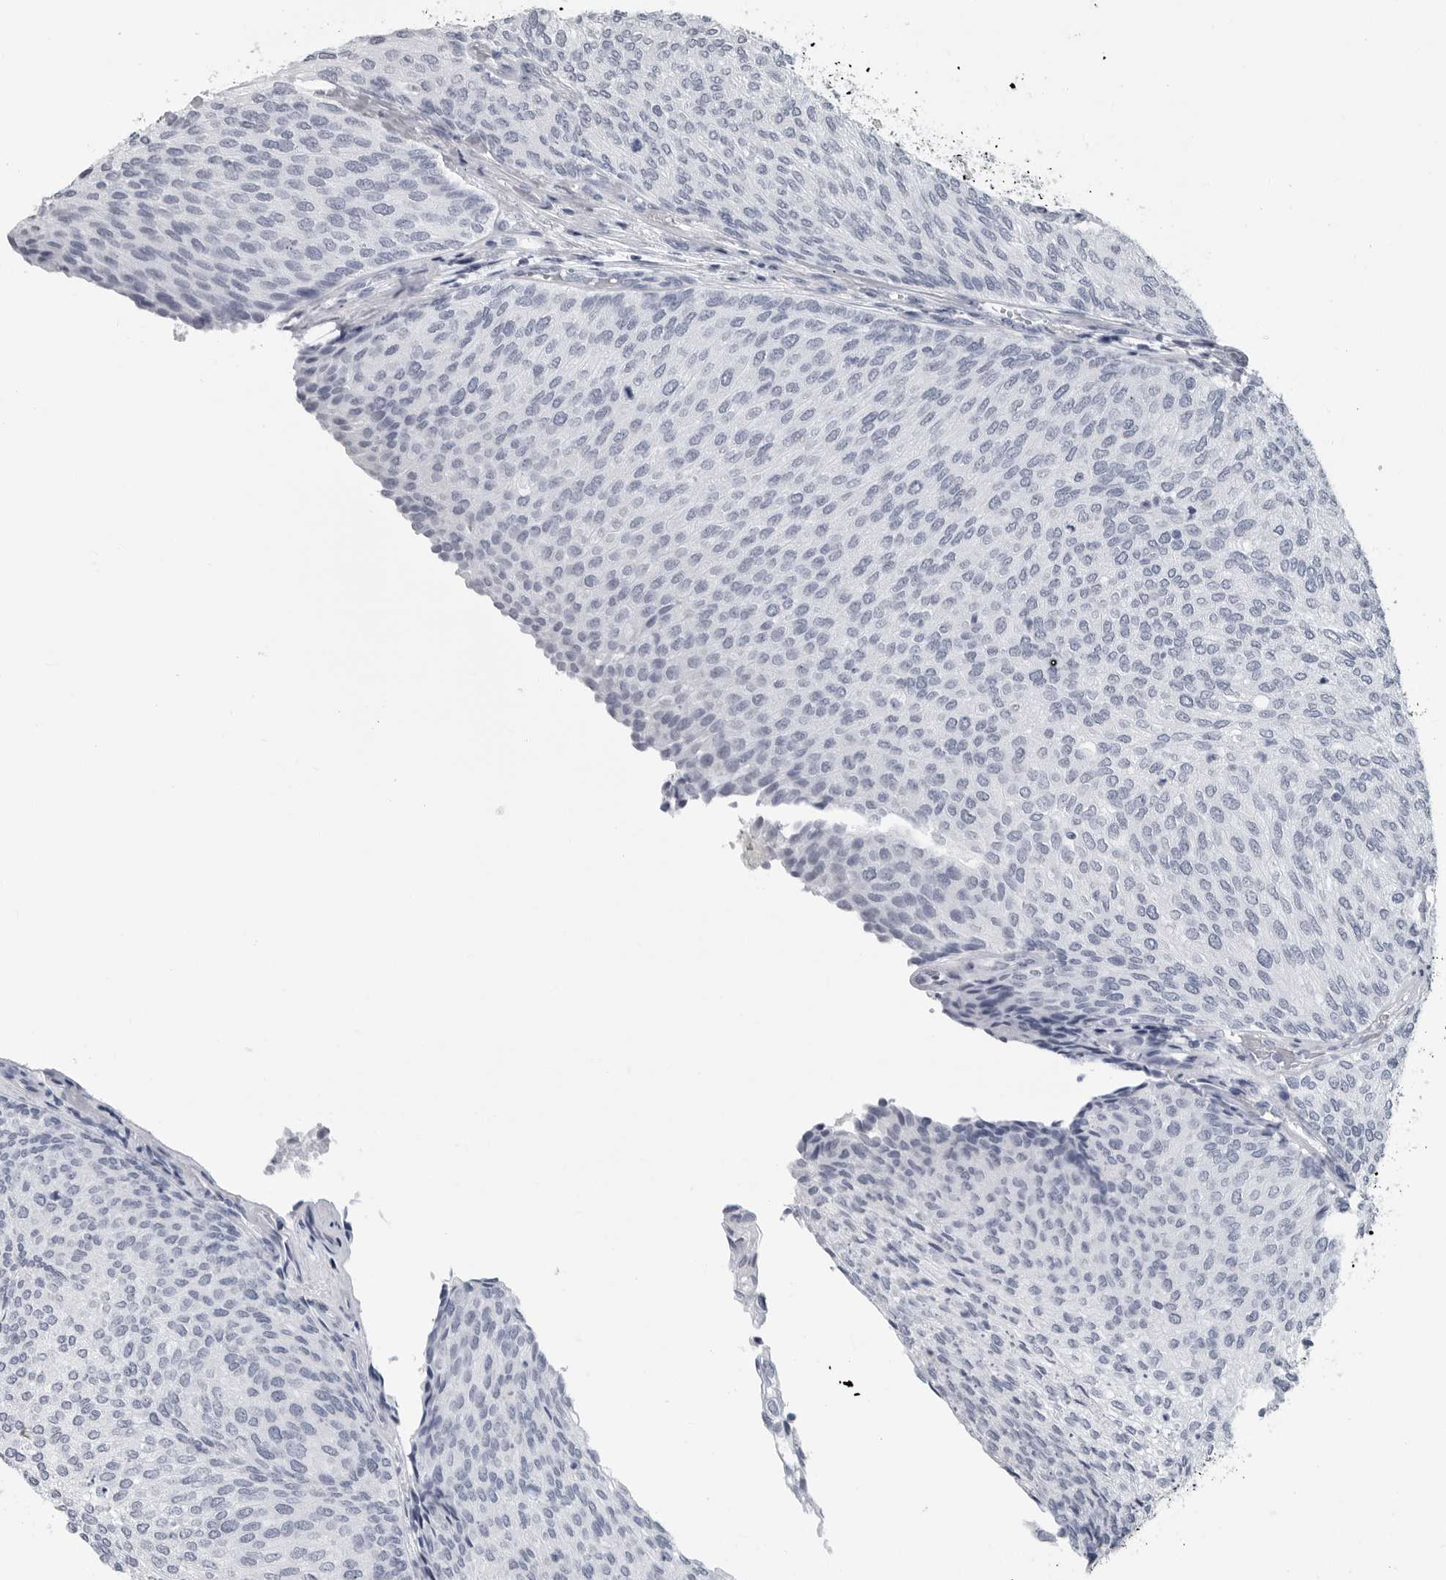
{"staining": {"intensity": "negative", "quantity": "none", "location": "none"}, "tissue": "urothelial cancer", "cell_type": "Tumor cells", "image_type": "cancer", "snomed": [{"axis": "morphology", "description": "Urothelial carcinoma, Low grade"}, {"axis": "topography", "description": "Urinary bladder"}], "caption": "Low-grade urothelial carcinoma was stained to show a protein in brown. There is no significant staining in tumor cells.", "gene": "AMPD1", "patient": {"sex": "female", "age": 79}}